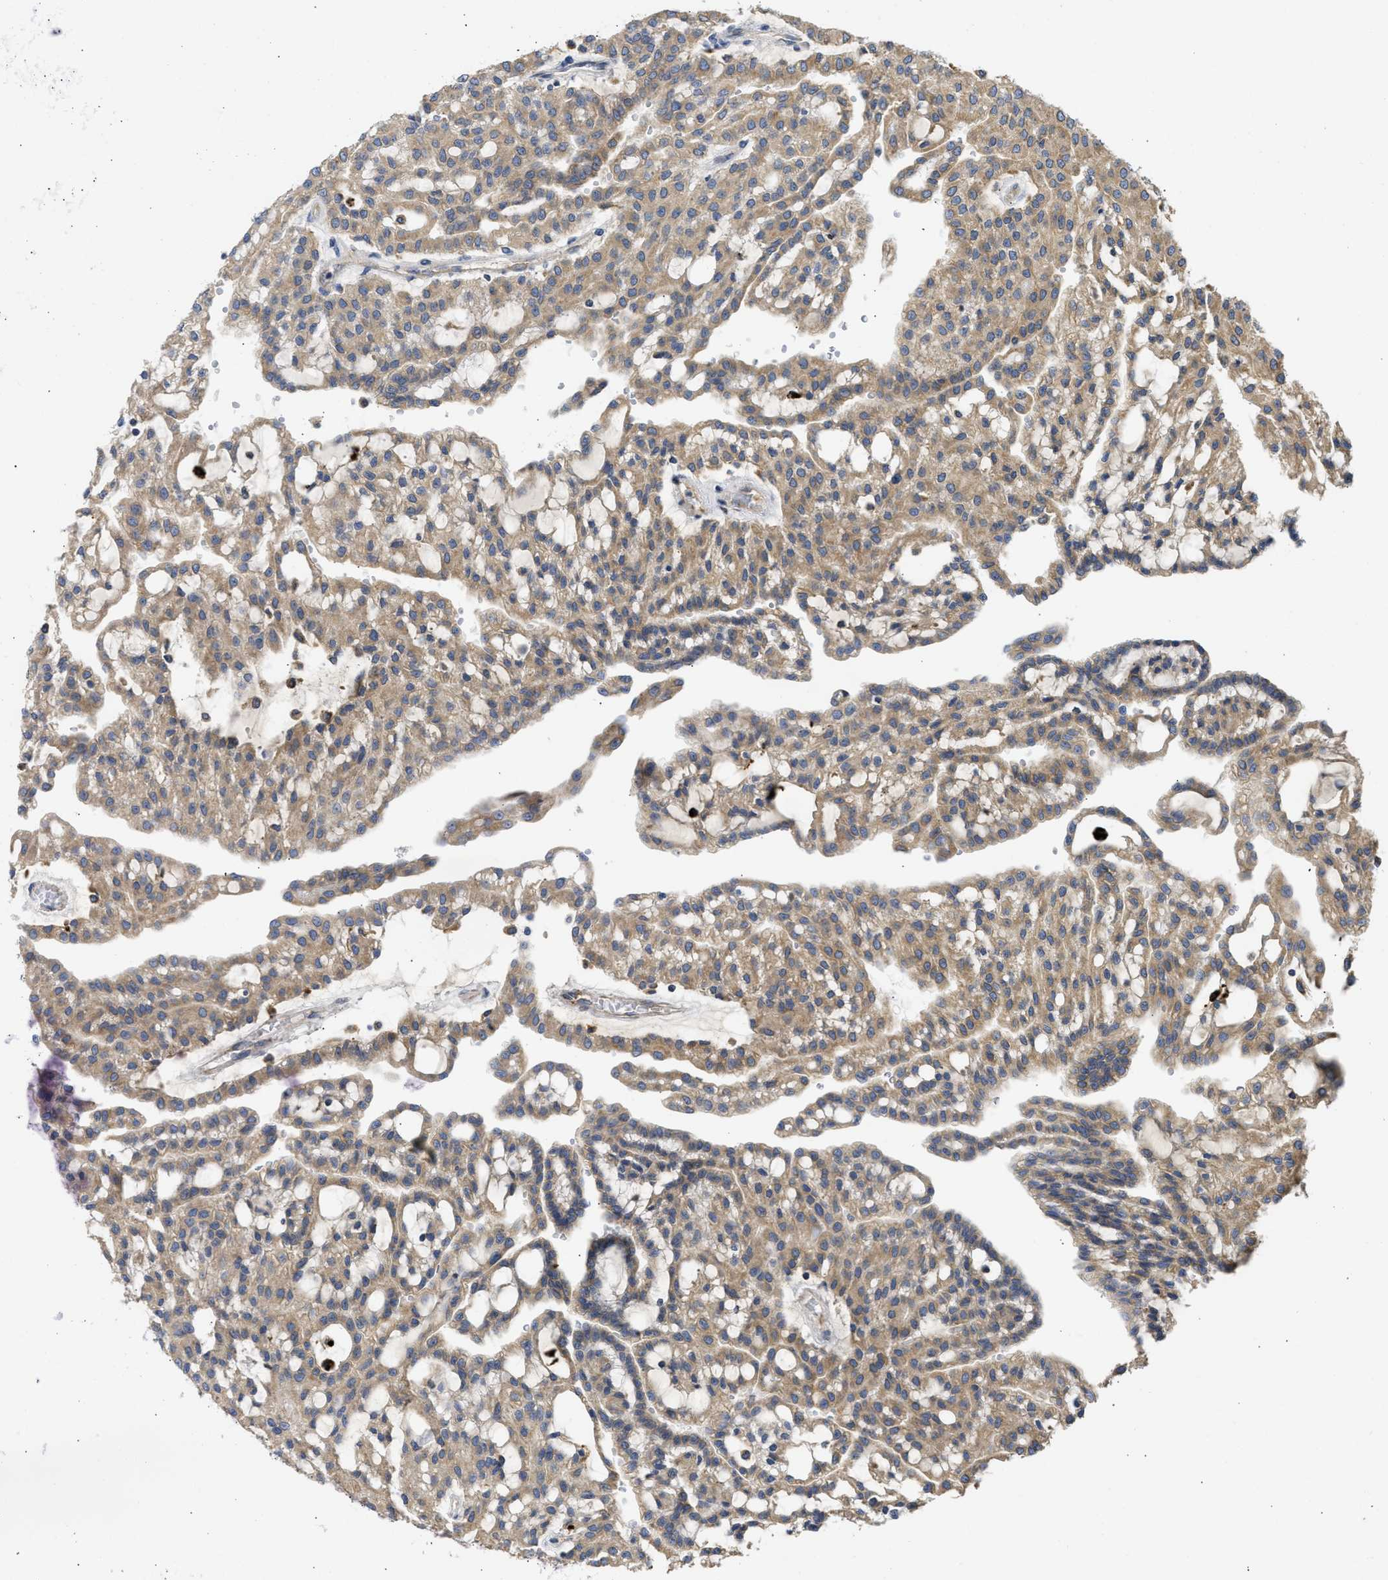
{"staining": {"intensity": "weak", "quantity": ">75%", "location": "cytoplasmic/membranous"}, "tissue": "renal cancer", "cell_type": "Tumor cells", "image_type": "cancer", "snomed": [{"axis": "morphology", "description": "Adenocarcinoma, NOS"}, {"axis": "topography", "description": "Kidney"}], "caption": "An image of human adenocarcinoma (renal) stained for a protein shows weak cytoplasmic/membranous brown staining in tumor cells. Using DAB (brown) and hematoxylin (blue) stains, captured at high magnification using brightfield microscopy.", "gene": "TMED1", "patient": {"sex": "male", "age": 63}}